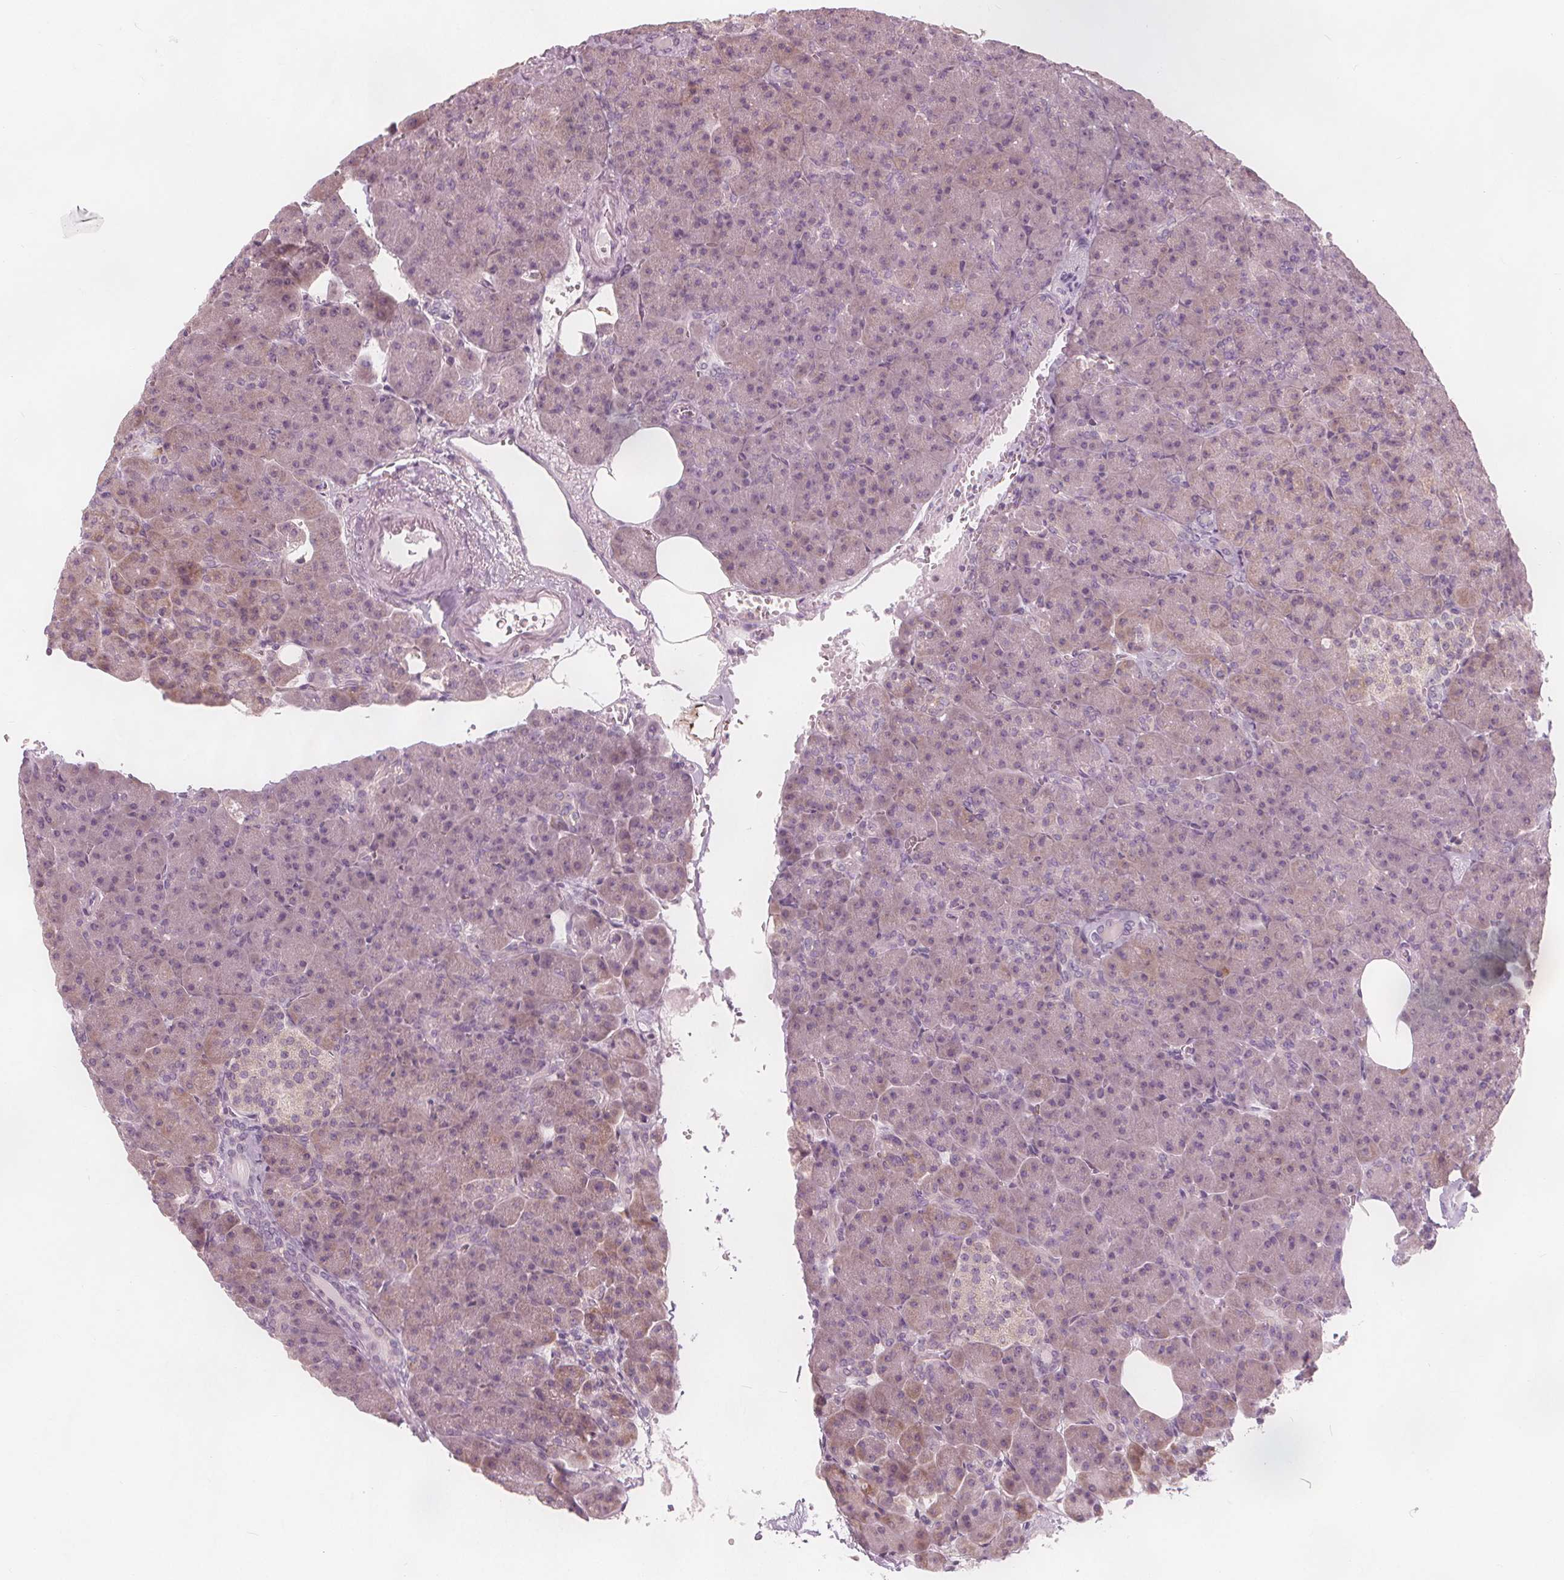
{"staining": {"intensity": "weak", "quantity": "<25%", "location": "cytoplasmic/membranous"}, "tissue": "pancreas", "cell_type": "Exocrine glandular cells", "image_type": "normal", "snomed": [{"axis": "morphology", "description": "Normal tissue, NOS"}, {"axis": "topography", "description": "Pancreas"}], "caption": "There is no significant expression in exocrine glandular cells of pancreas. (Stains: DAB immunohistochemistry with hematoxylin counter stain, Microscopy: brightfield microscopy at high magnification).", "gene": "BRSK1", "patient": {"sex": "female", "age": 74}}